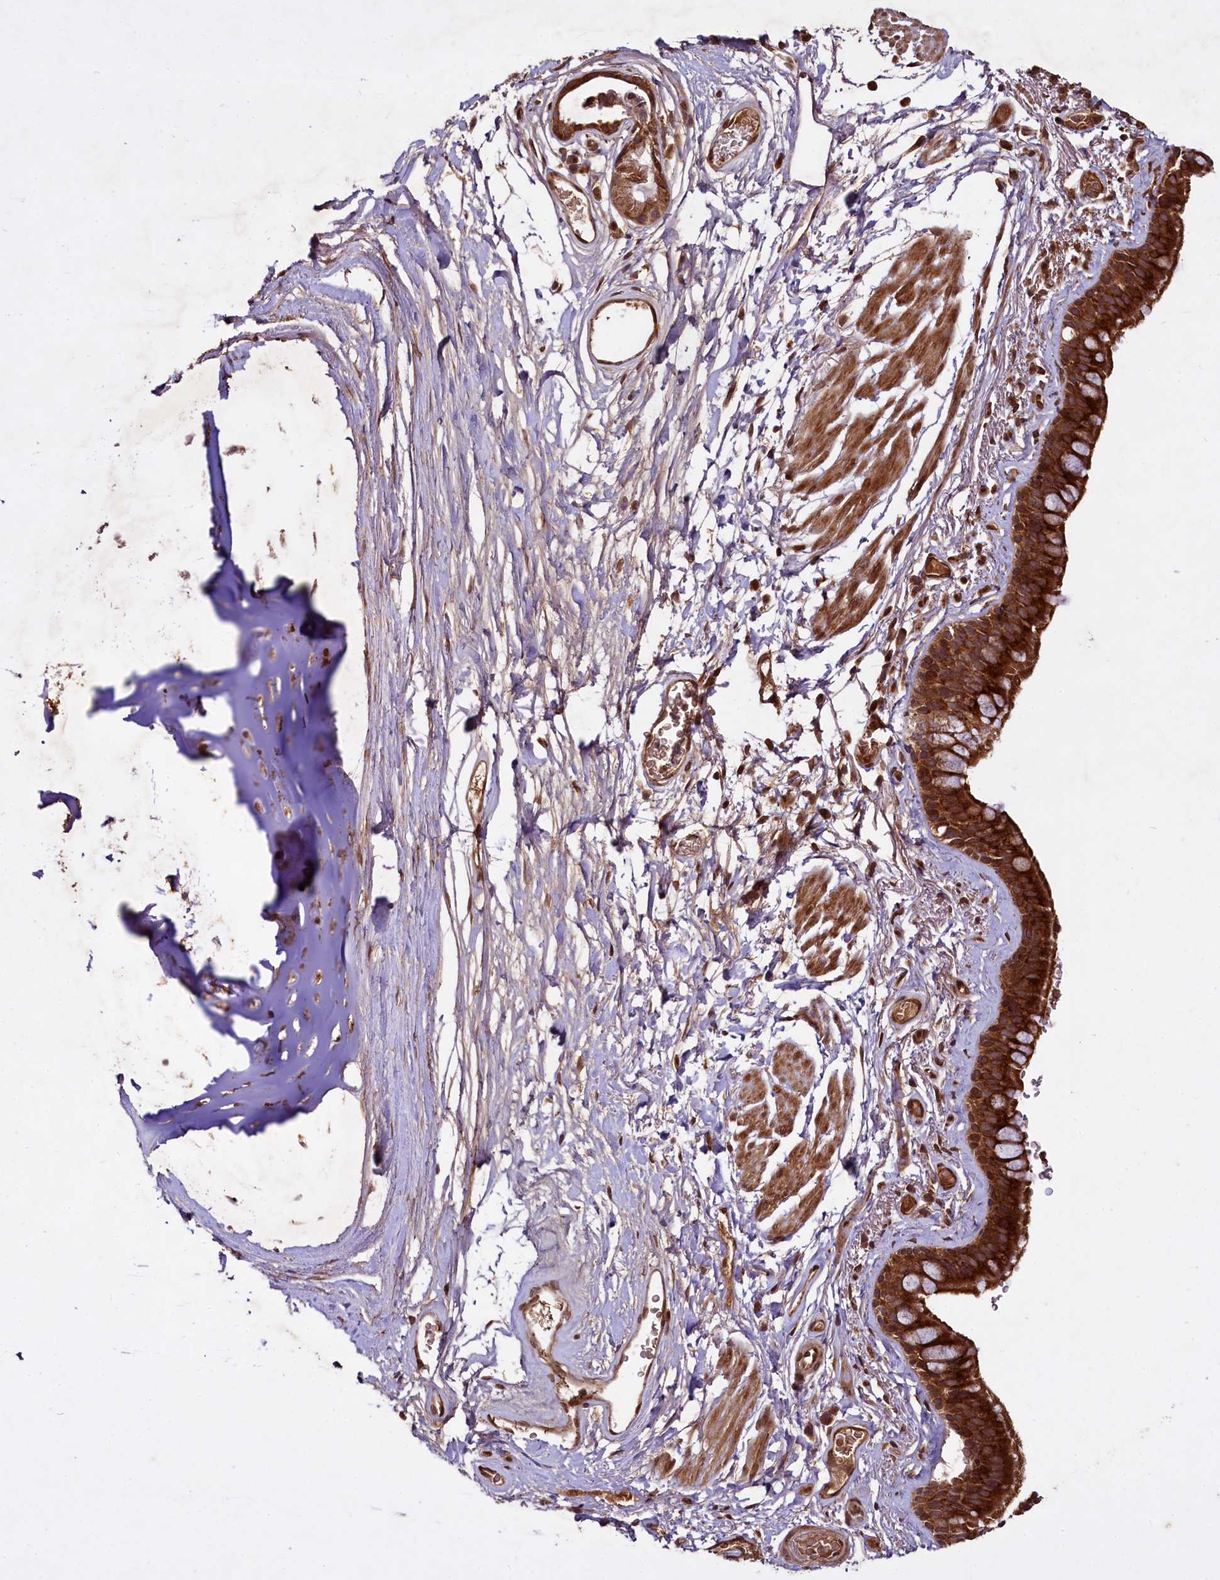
{"staining": {"intensity": "strong", "quantity": ">75%", "location": "cytoplasmic/membranous"}, "tissue": "bronchus", "cell_type": "Respiratory epithelial cells", "image_type": "normal", "snomed": [{"axis": "morphology", "description": "Normal tissue, NOS"}, {"axis": "topography", "description": "Cartilage tissue"}], "caption": "Unremarkable bronchus was stained to show a protein in brown. There is high levels of strong cytoplasmic/membranous expression in about >75% of respiratory epithelial cells. The protein is stained brown, and the nuclei are stained in blue (DAB (3,3'-diaminobenzidine) IHC with brightfield microscopy, high magnification).", "gene": "DCP1B", "patient": {"sex": "male", "age": 63}}